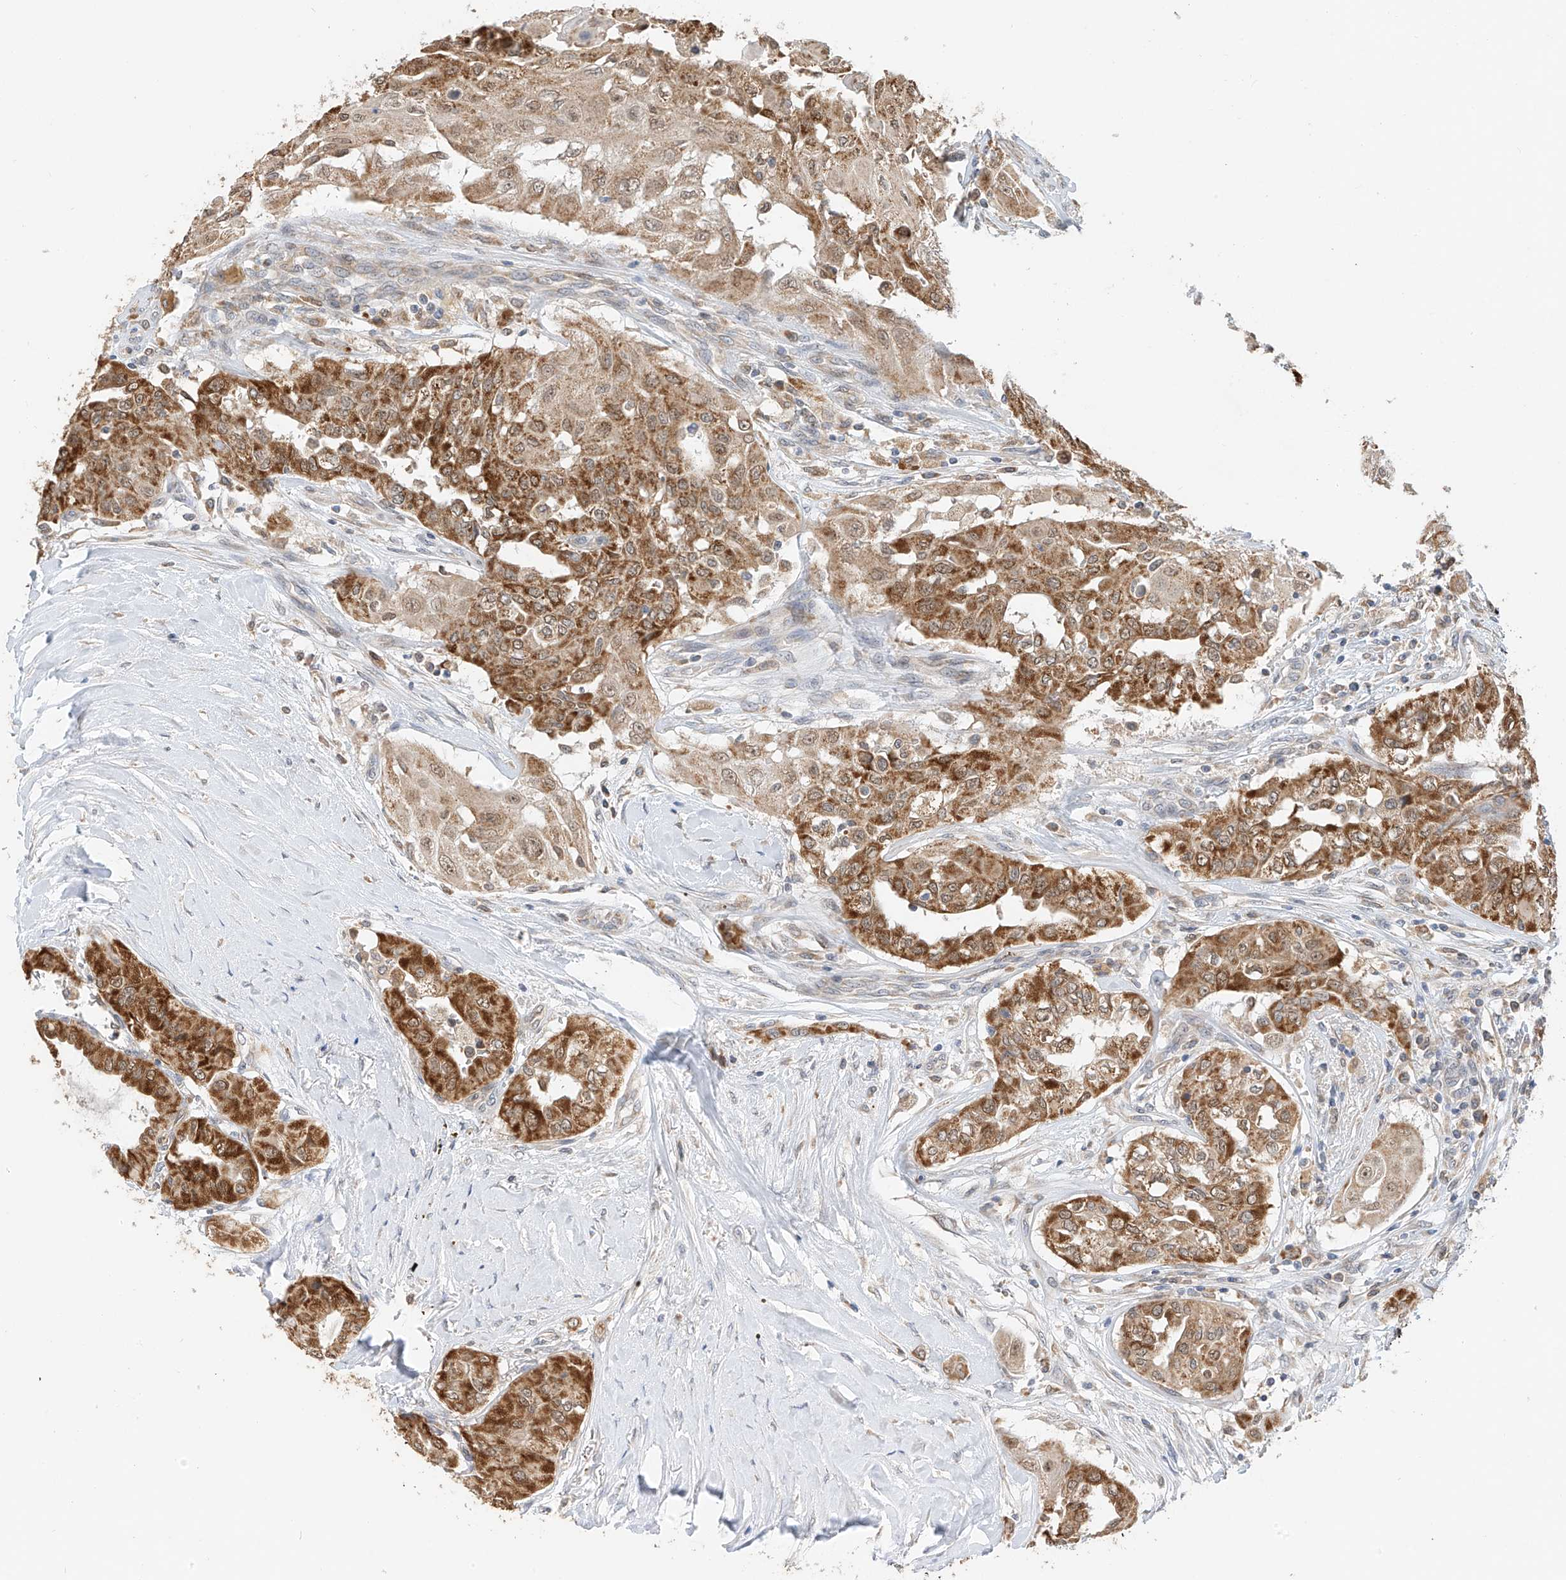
{"staining": {"intensity": "strong", "quantity": ">75%", "location": "cytoplasmic/membranous"}, "tissue": "thyroid cancer", "cell_type": "Tumor cells", "image_type": "cancer", "snomed": [{"axis": "morphology", "description": "Papillary adenocarcinoma, NOS"}, {"axis": "topography", "description": "Thyroid gland"}], "caption": "Immunohistochemical staining of human thyroid cancer demonstrates strong cytoplasmic/membranous protein positivity in about >75% of tumor cells.", "gene": "PPA2", "patient": {"sex": "female", "age": 59}}